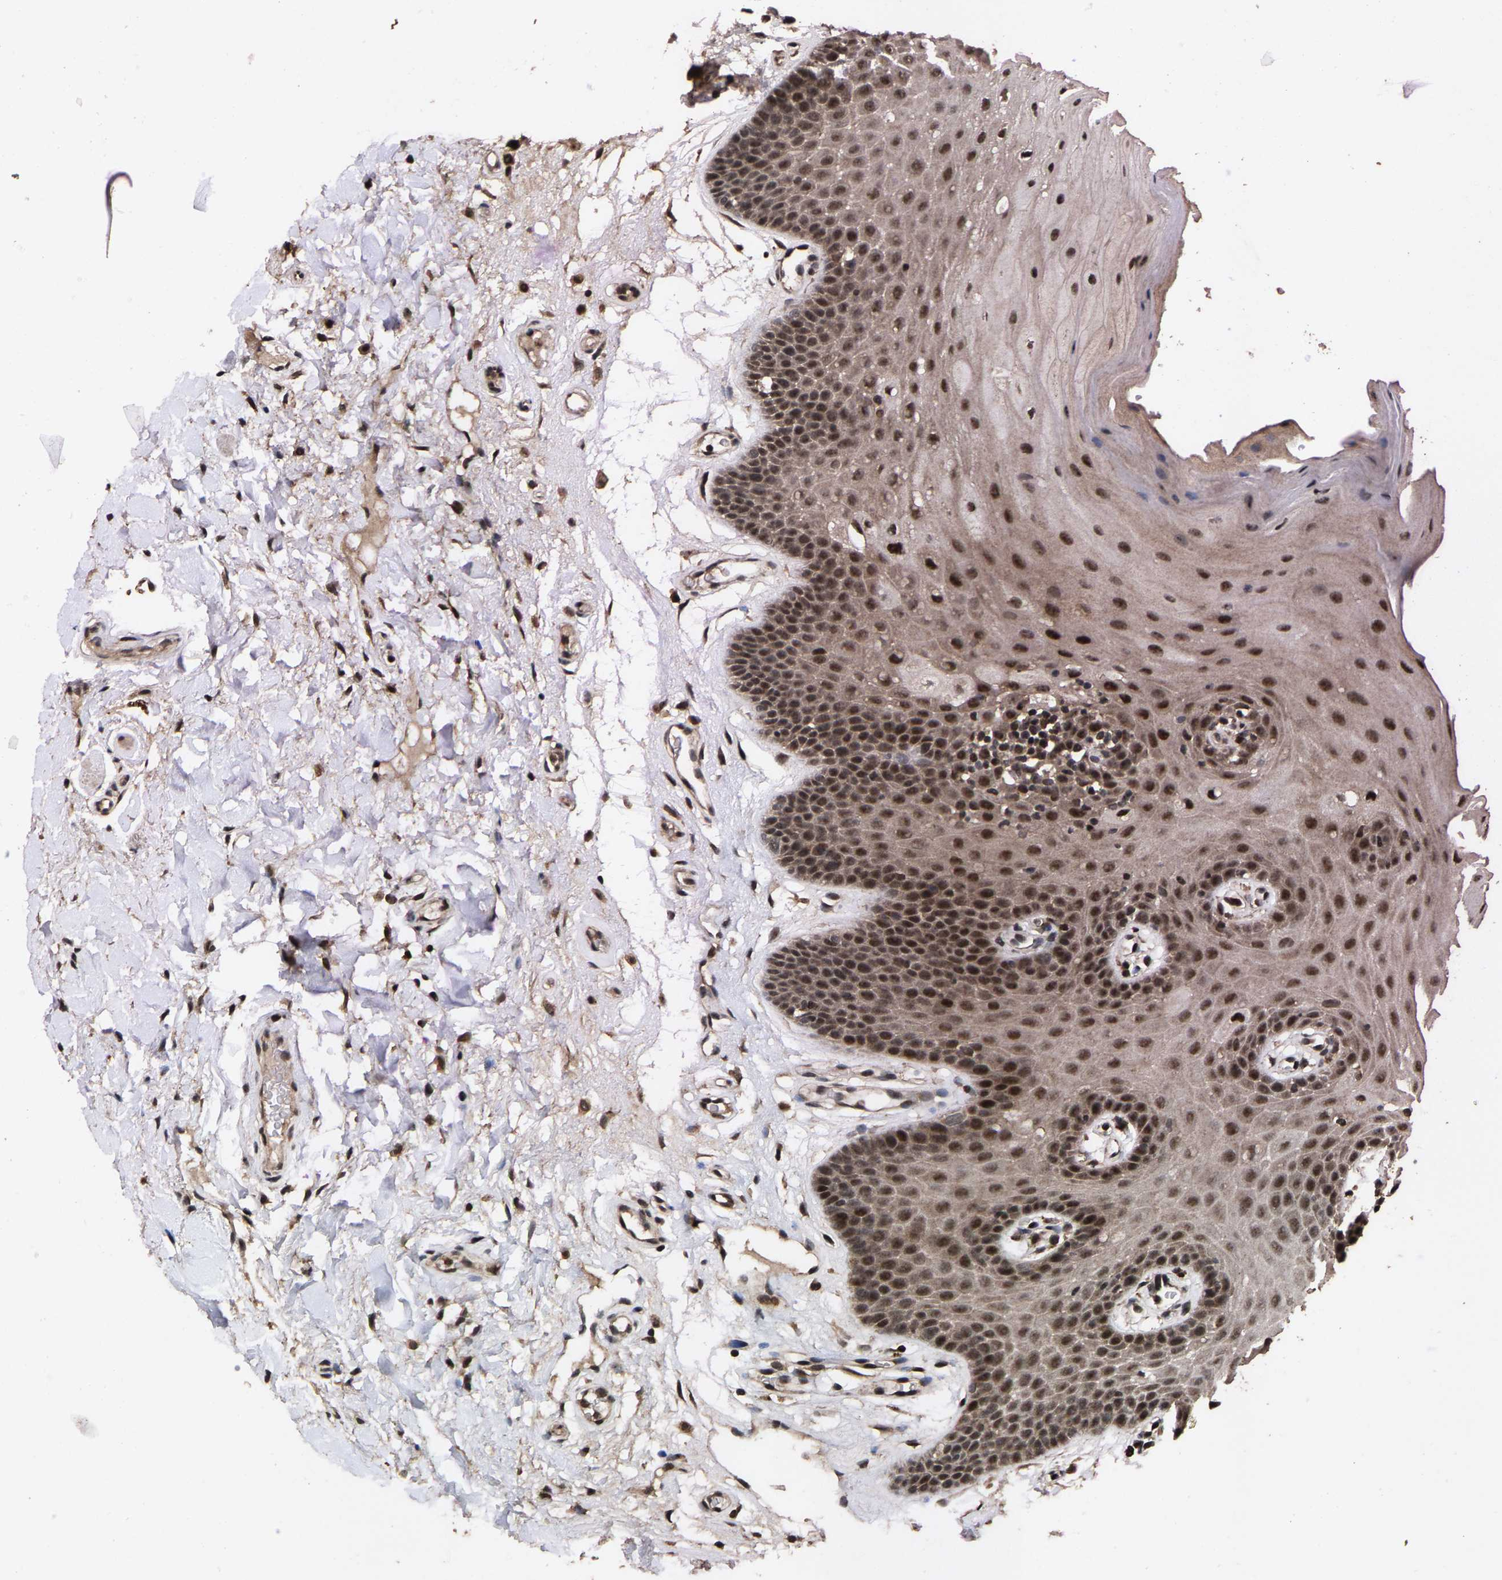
{"staining": {"intensity": "moderate", "quantity": ">75%", "location": "cytoplasmic/membranous,nuclear"}, "tissue": "oral mucosa", "cell_type": "Squamous epithelial cells", "image_type": "normal", "snomed": [{"axis": "morphology", "description": "Normal tissue, NOS"}, {"axis": "morphology", "description": "Squamous cell carcinoma, NOS"}, {"axis": "topography", "description": "Oral tissue"}, {"axis": "topography", "description": "Head-Neck"}], "caption": "Immunohistochemical staining of normal human oral mucosa reveals medium levels of moderate cytoplasmic/membranous,nuclear expression in about >75% of squamous epithelial cells. Nuclei are stained in blue.", "gene": "HAUS6", "patient": {"sex": "male", "age": 71}}